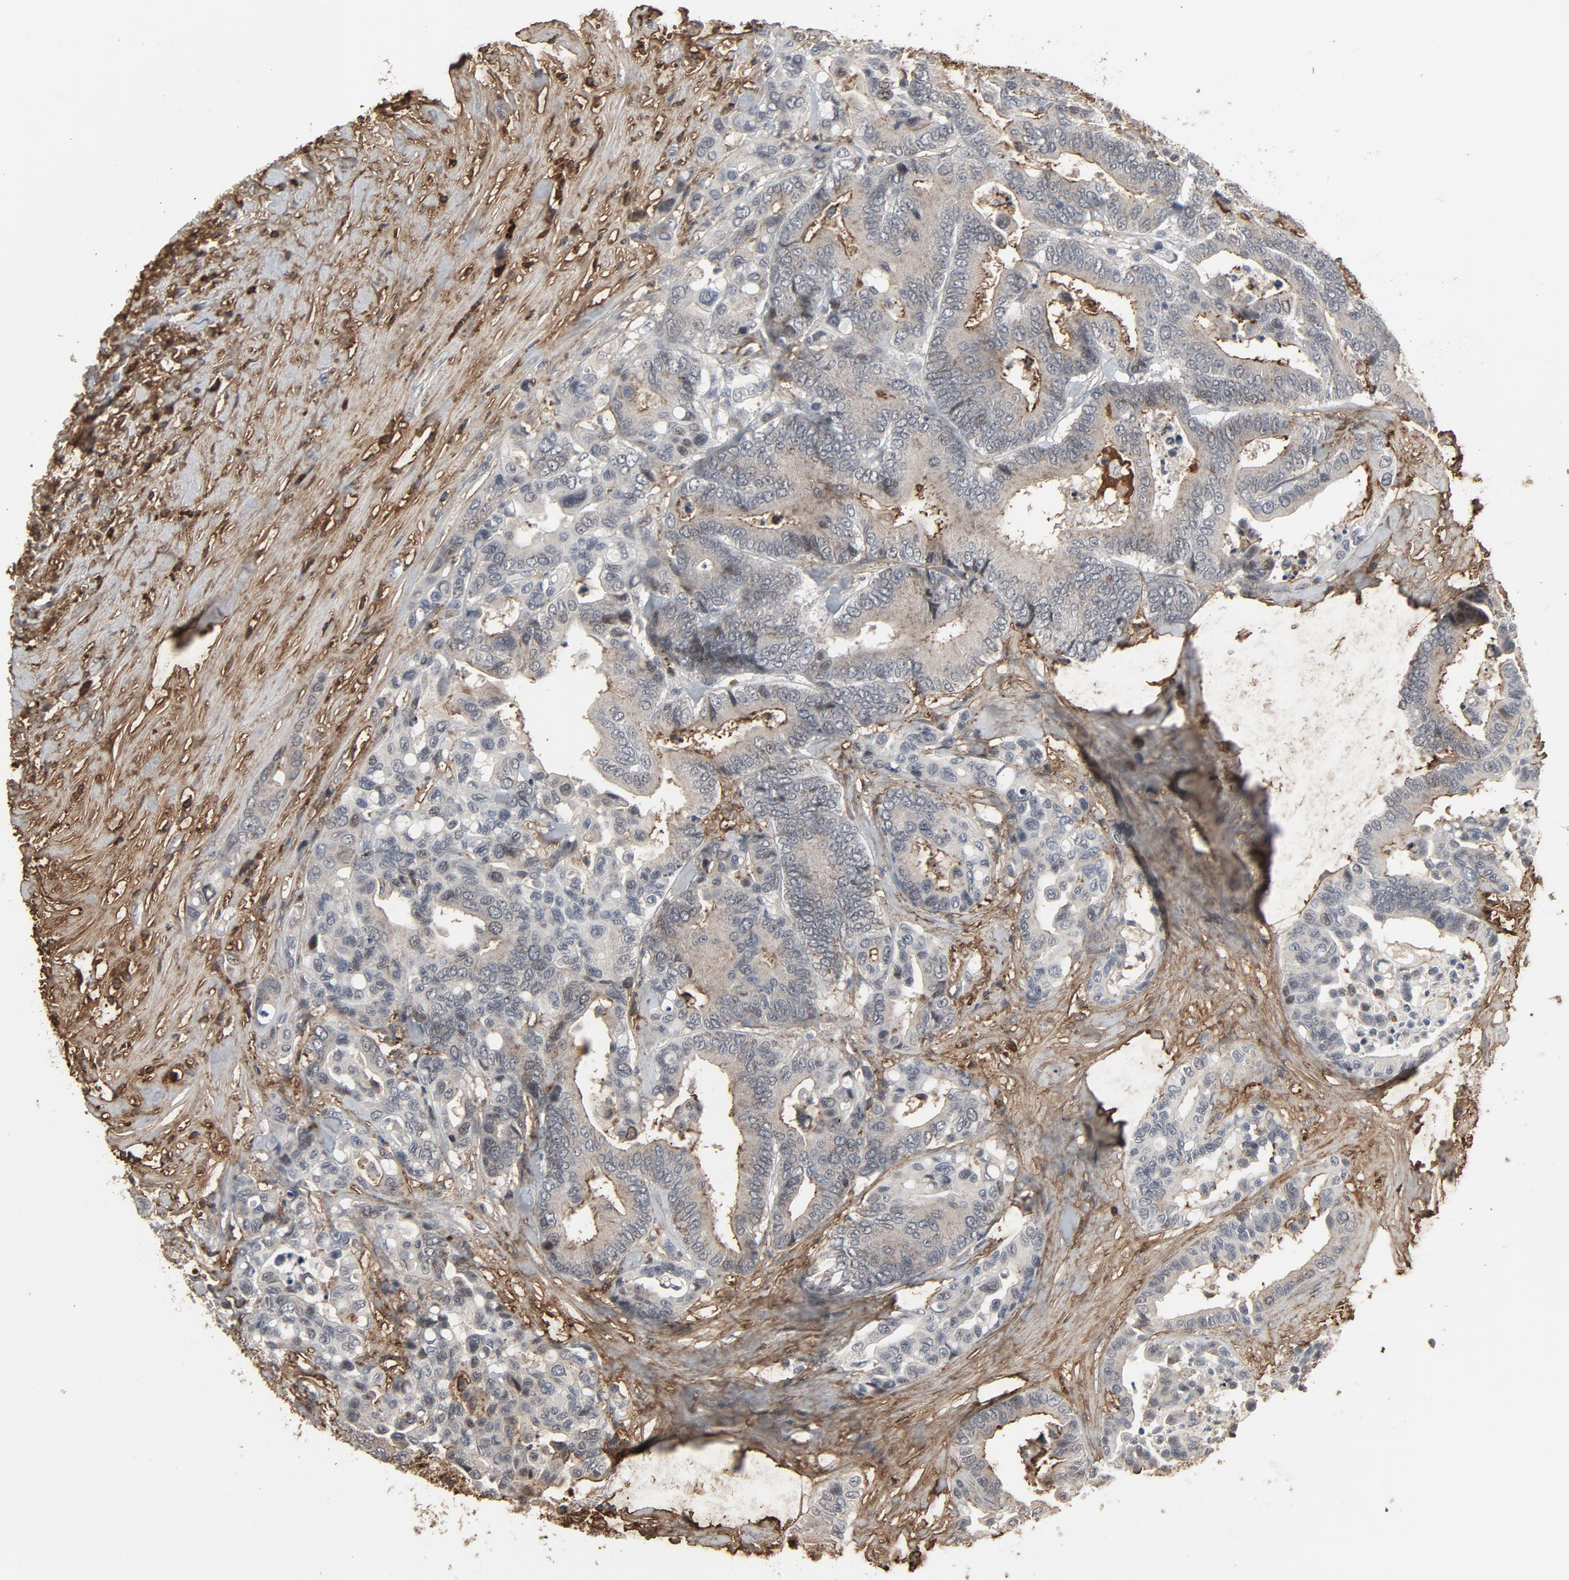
{"staining": {"intensity": "negative", "quantity": "none", "location": "none"}, "tissue": "colorectal cancer", "cell_type": "Tumor cells", "image_type": "cancer", "snomed": [{"axis": "morphology", "description": "Adenocarcinoma, NOS"}, {"axis": "topography", "description": "Colon"}], "caption": "Immunohistochemistry (IHC) histopathology image of colorectal cancer (adenocarcinoma) stained for a protein (brown), which reveals no positivity in tumor cells. The staining was performed using DAB to visualize the protein expression in brown, while the nuclei were stained in blue with hematoxylin (Magnification: 20x).", "gene": "PDZD4", "patient": {"sex": "male", "age": 82}}